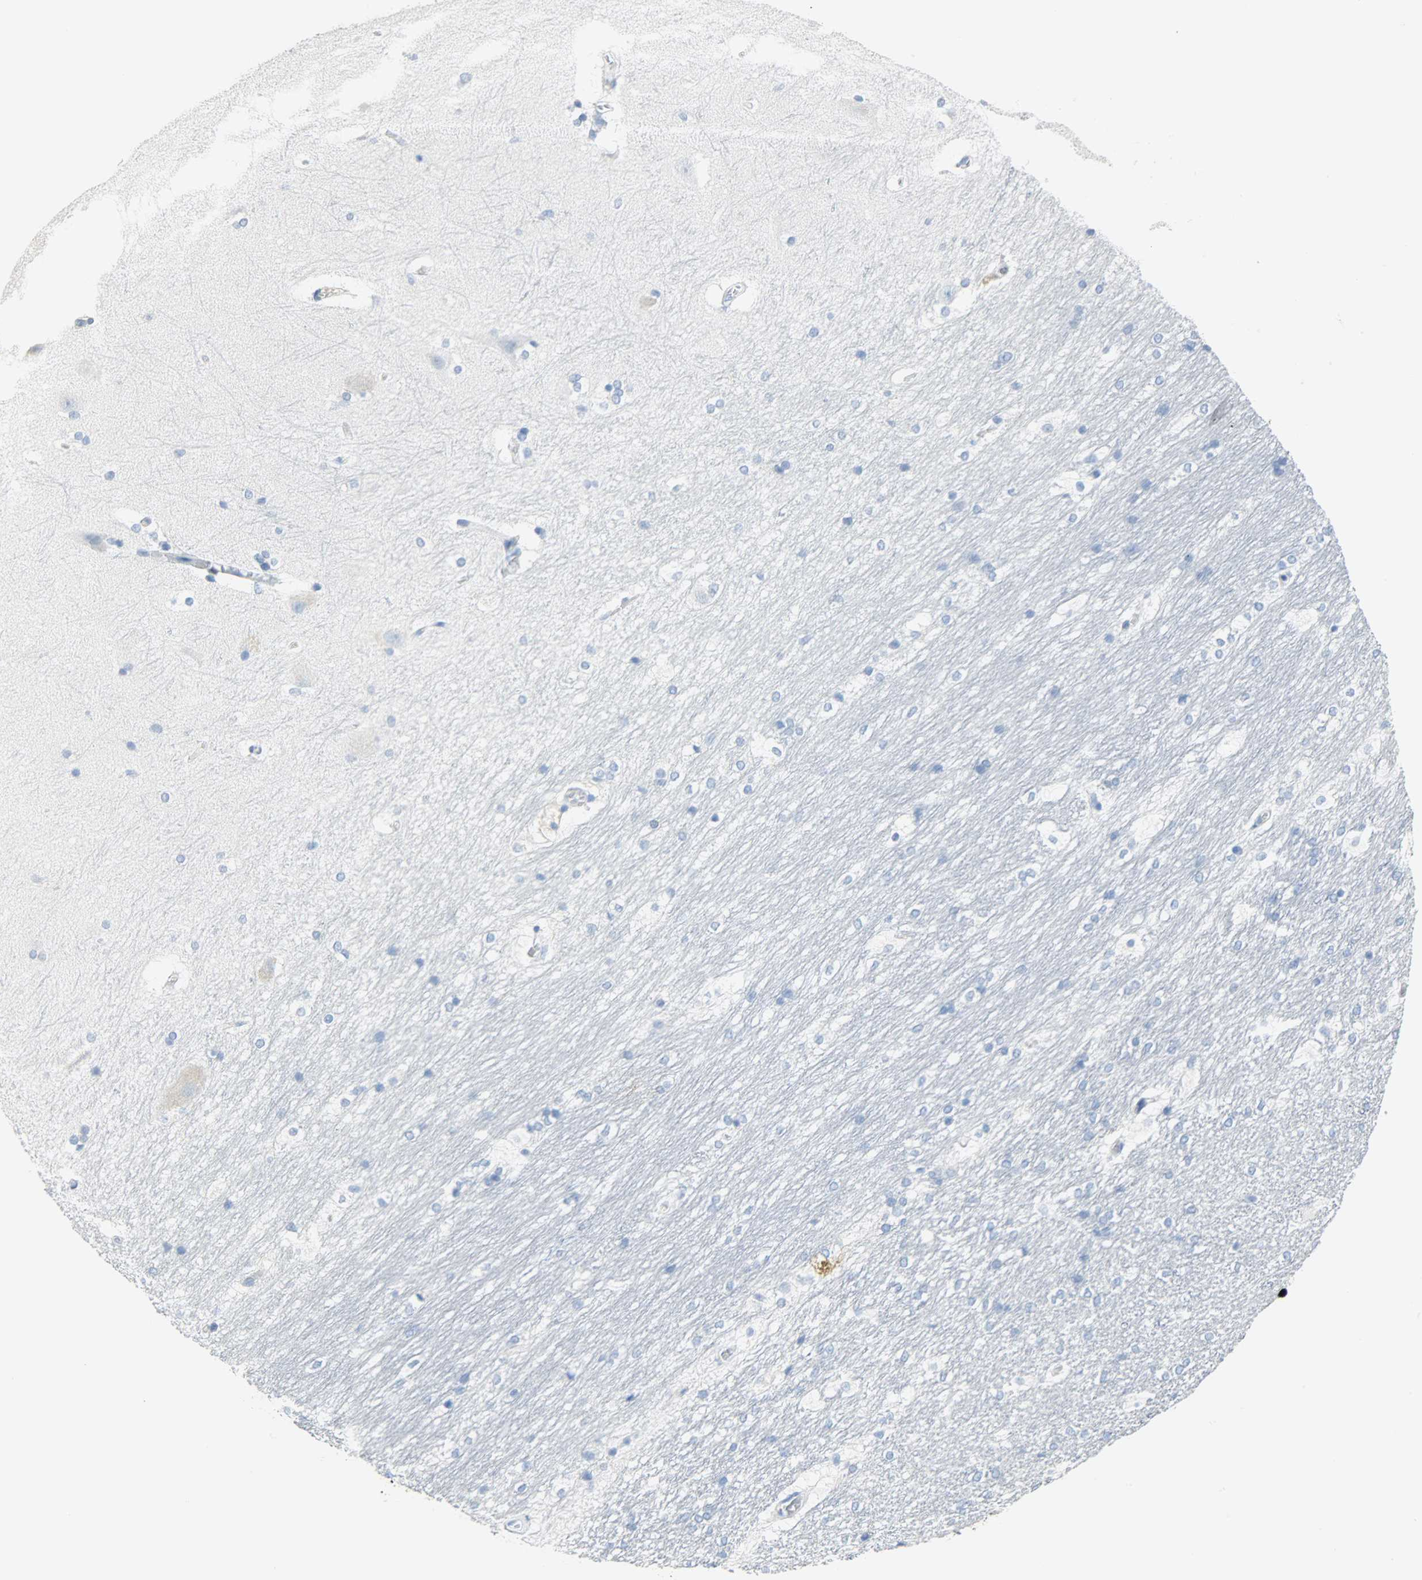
{"staining": {"intensity": "negative", "quantity": "none", "location": "none"}, "tissue": "hippocampus", "cell_type": "Glial cells", "image_type": "normal", "snomed": [{"axis": "morphology", "description": "Normal tissue, NOS"}, {"axis": "topography", "description": "Hippocampus"}], "caption": "Immunohistochemistry histopathology image of benign human hippocampus stained for a protein (brown), which reveals no positivity in glial cells.", "gene": "CA3", "patient": {"sex": "female", "age": 19}}